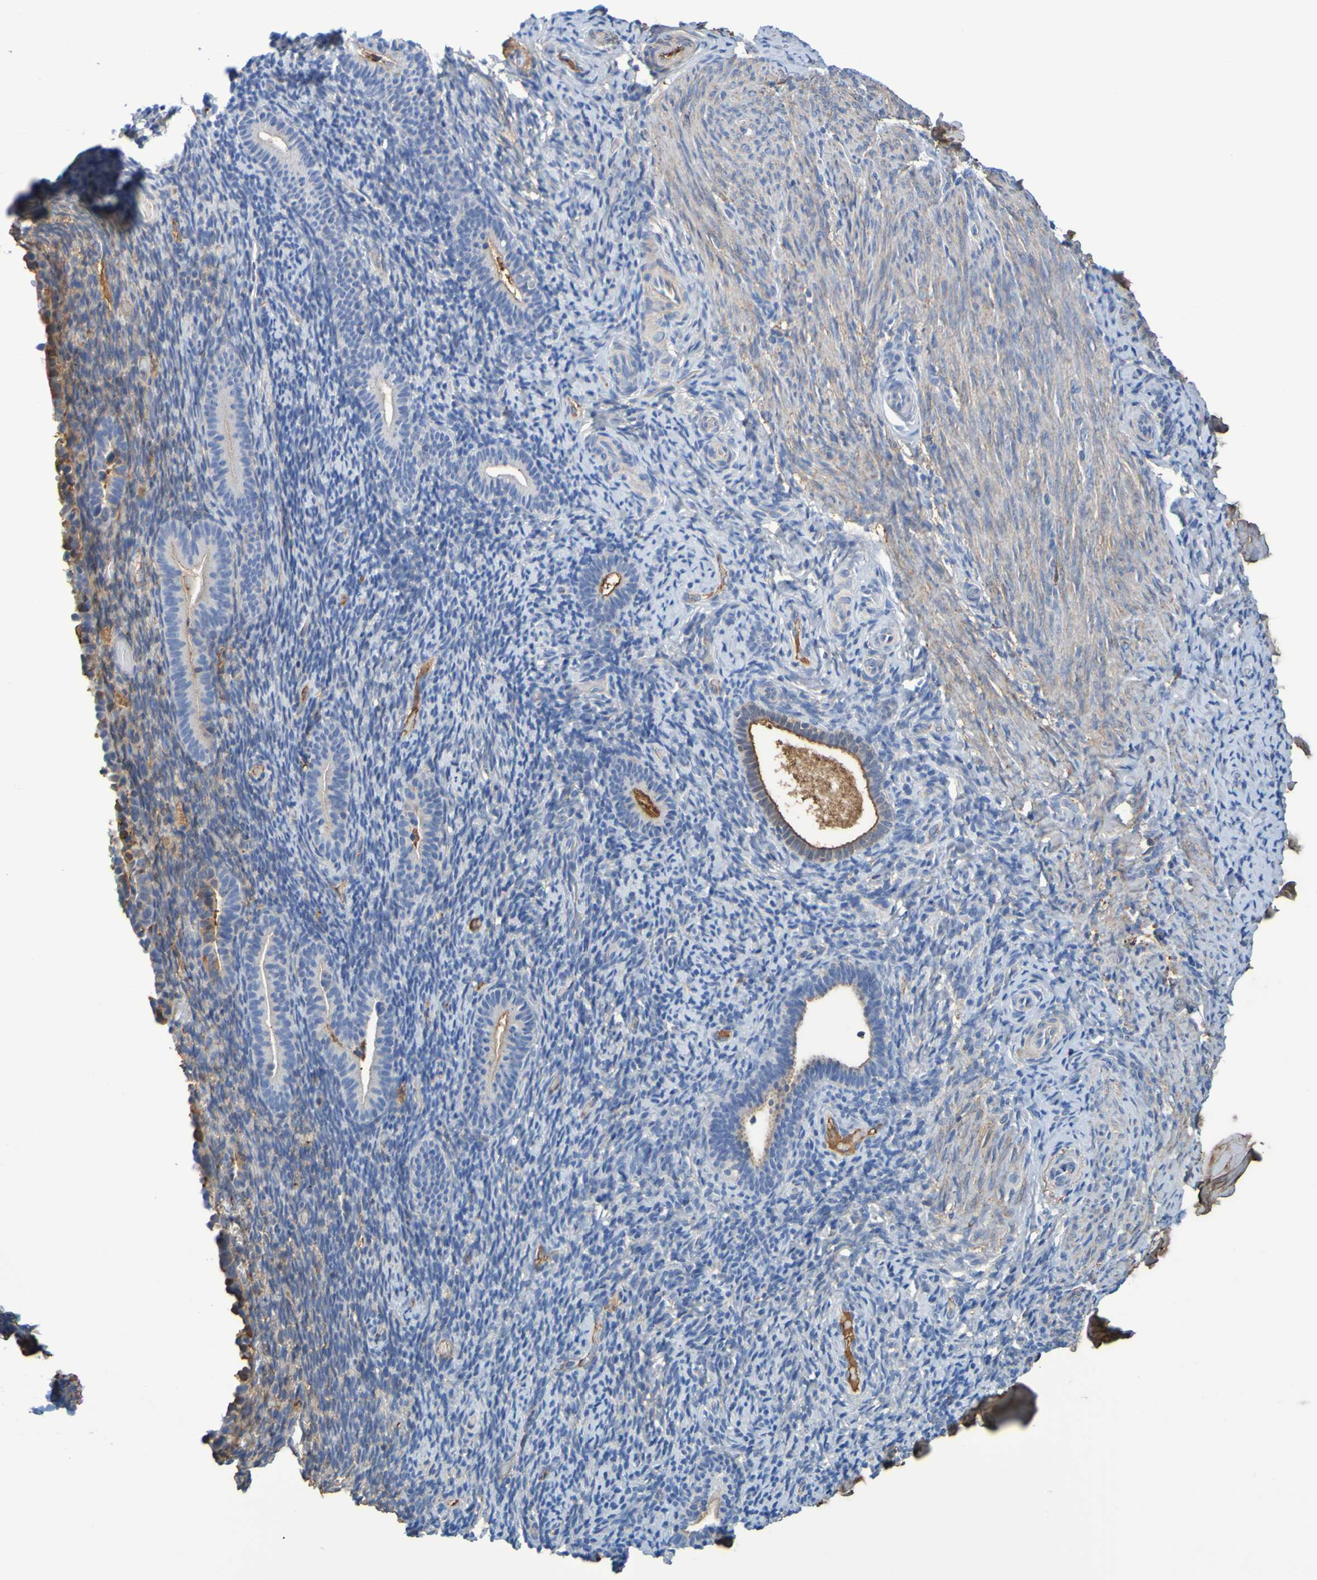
{"staining": {"intensity": "weak", "quantity": "25%-75%", "location": "cytoplasmic/membranous"}, "tissue": "endometrium", "cell_type": "Cells in endometrial stroma", "image_type": "normal", "snomed": [{"axis": "morphology", "description": "Normal tissue, NOS"}, {"axis": "topography", "description": "Endometrium"}], "caption": "The micrograph displays a brown stain indicating the presence of a protein in the cytoplasmic/membranous of cells in endometrial stroma in endometrium.", "gene": "GAB3", "patient": {"sex": "female", "age": 51}}